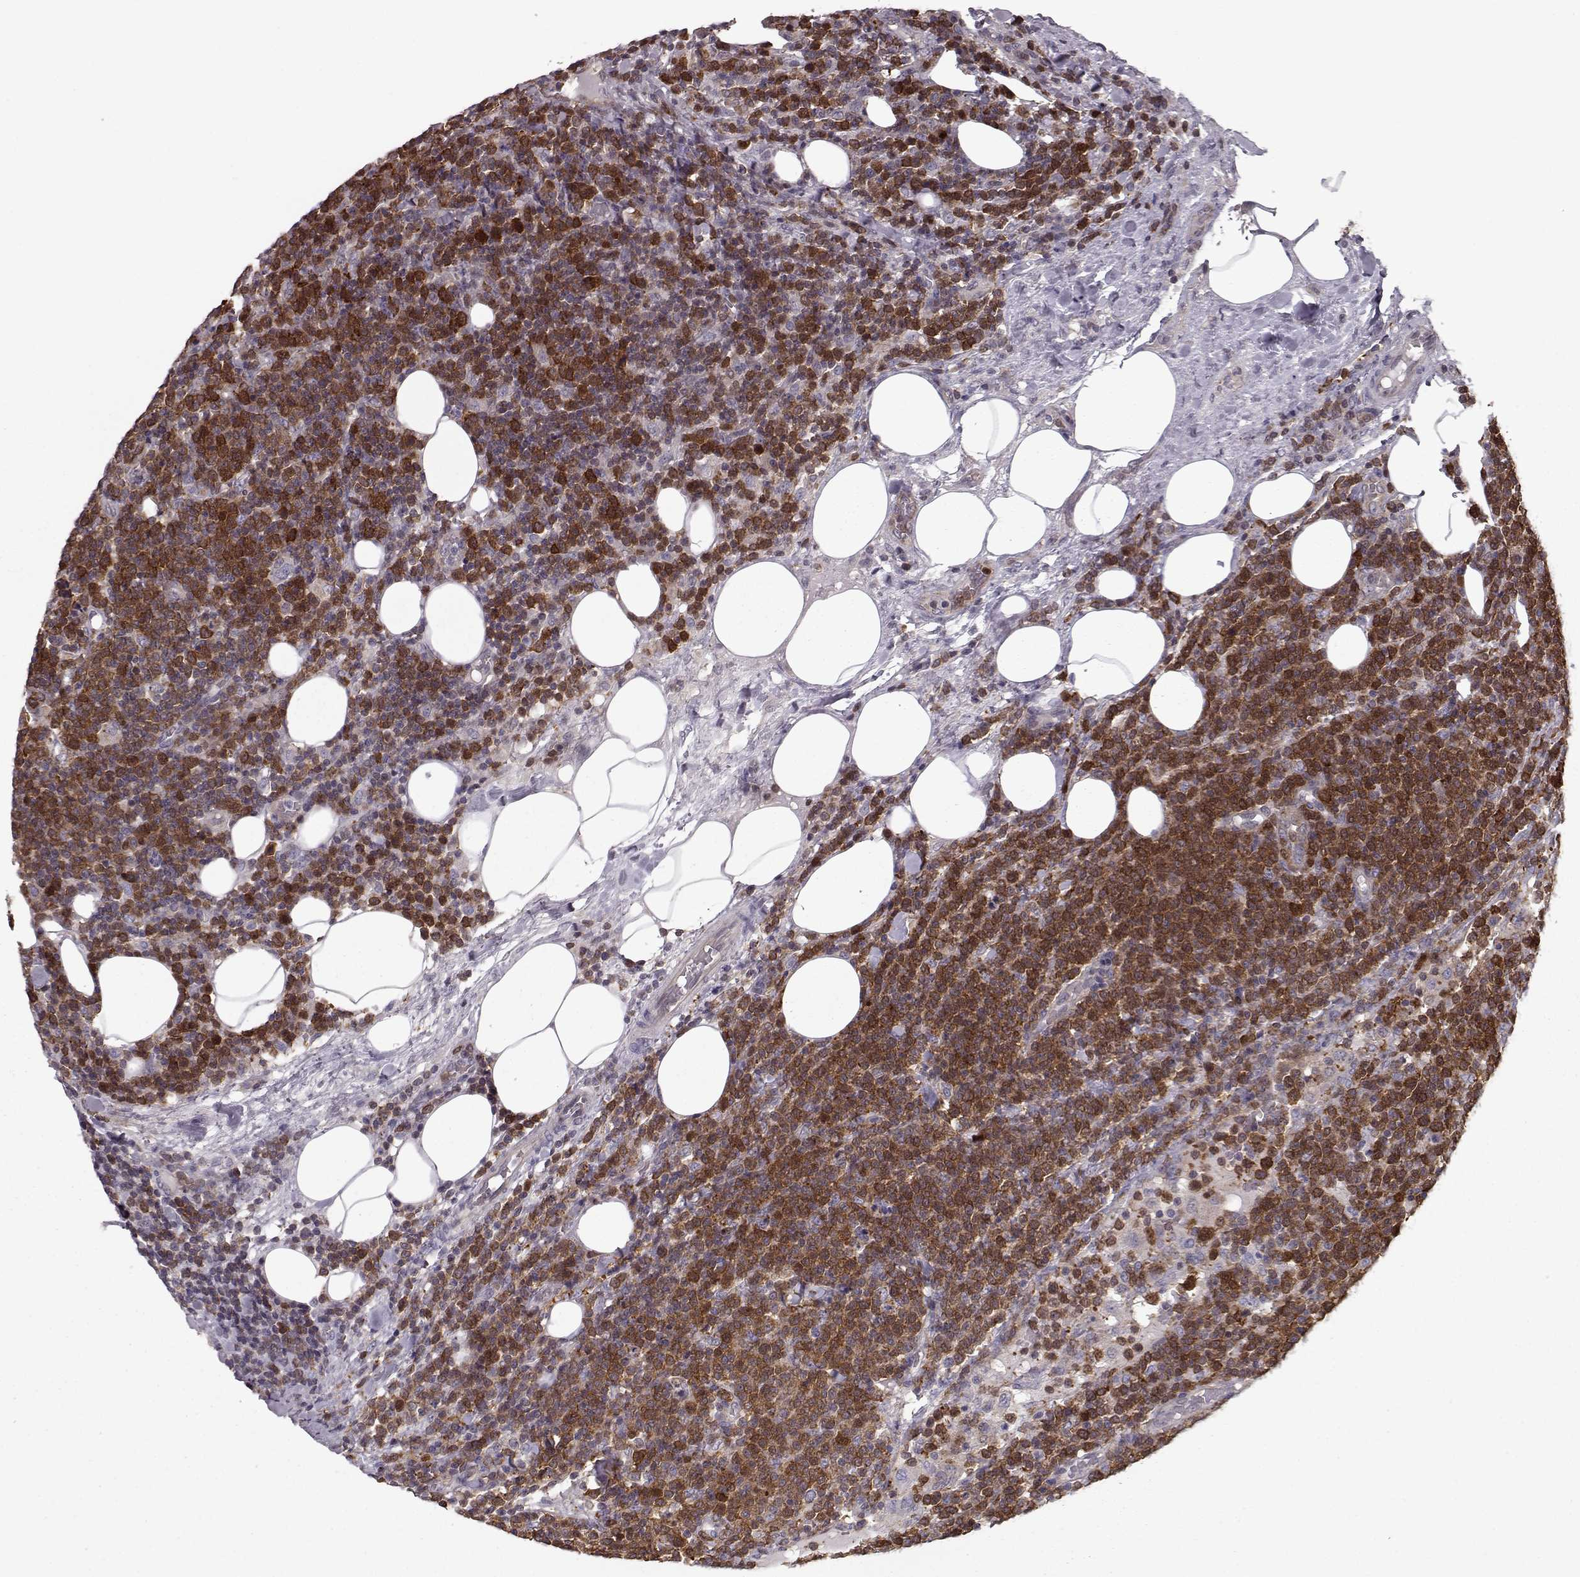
{"staining": {"intensity": "strong", "quantity": ">75%", "location": "cytoplasmic/membranous"}, "tissue": "lymphoma", "cell_type": "Tumor cells", "image_type": "cancer", "snomed": [{"axis": "morphology", "description": "Malignant lymphoma, non-Hodgkin's type, High grade"}, {"axis": "topography", "description": "Lymph node"}], "caption": "Immunohistochemical staining of lymphoma displays high levels of strong cytoplasmic/membranous protein staining in about >75% of tumor cells.", "gene": "RANBP1", "patient": {"sex": "male", "age": 61}}